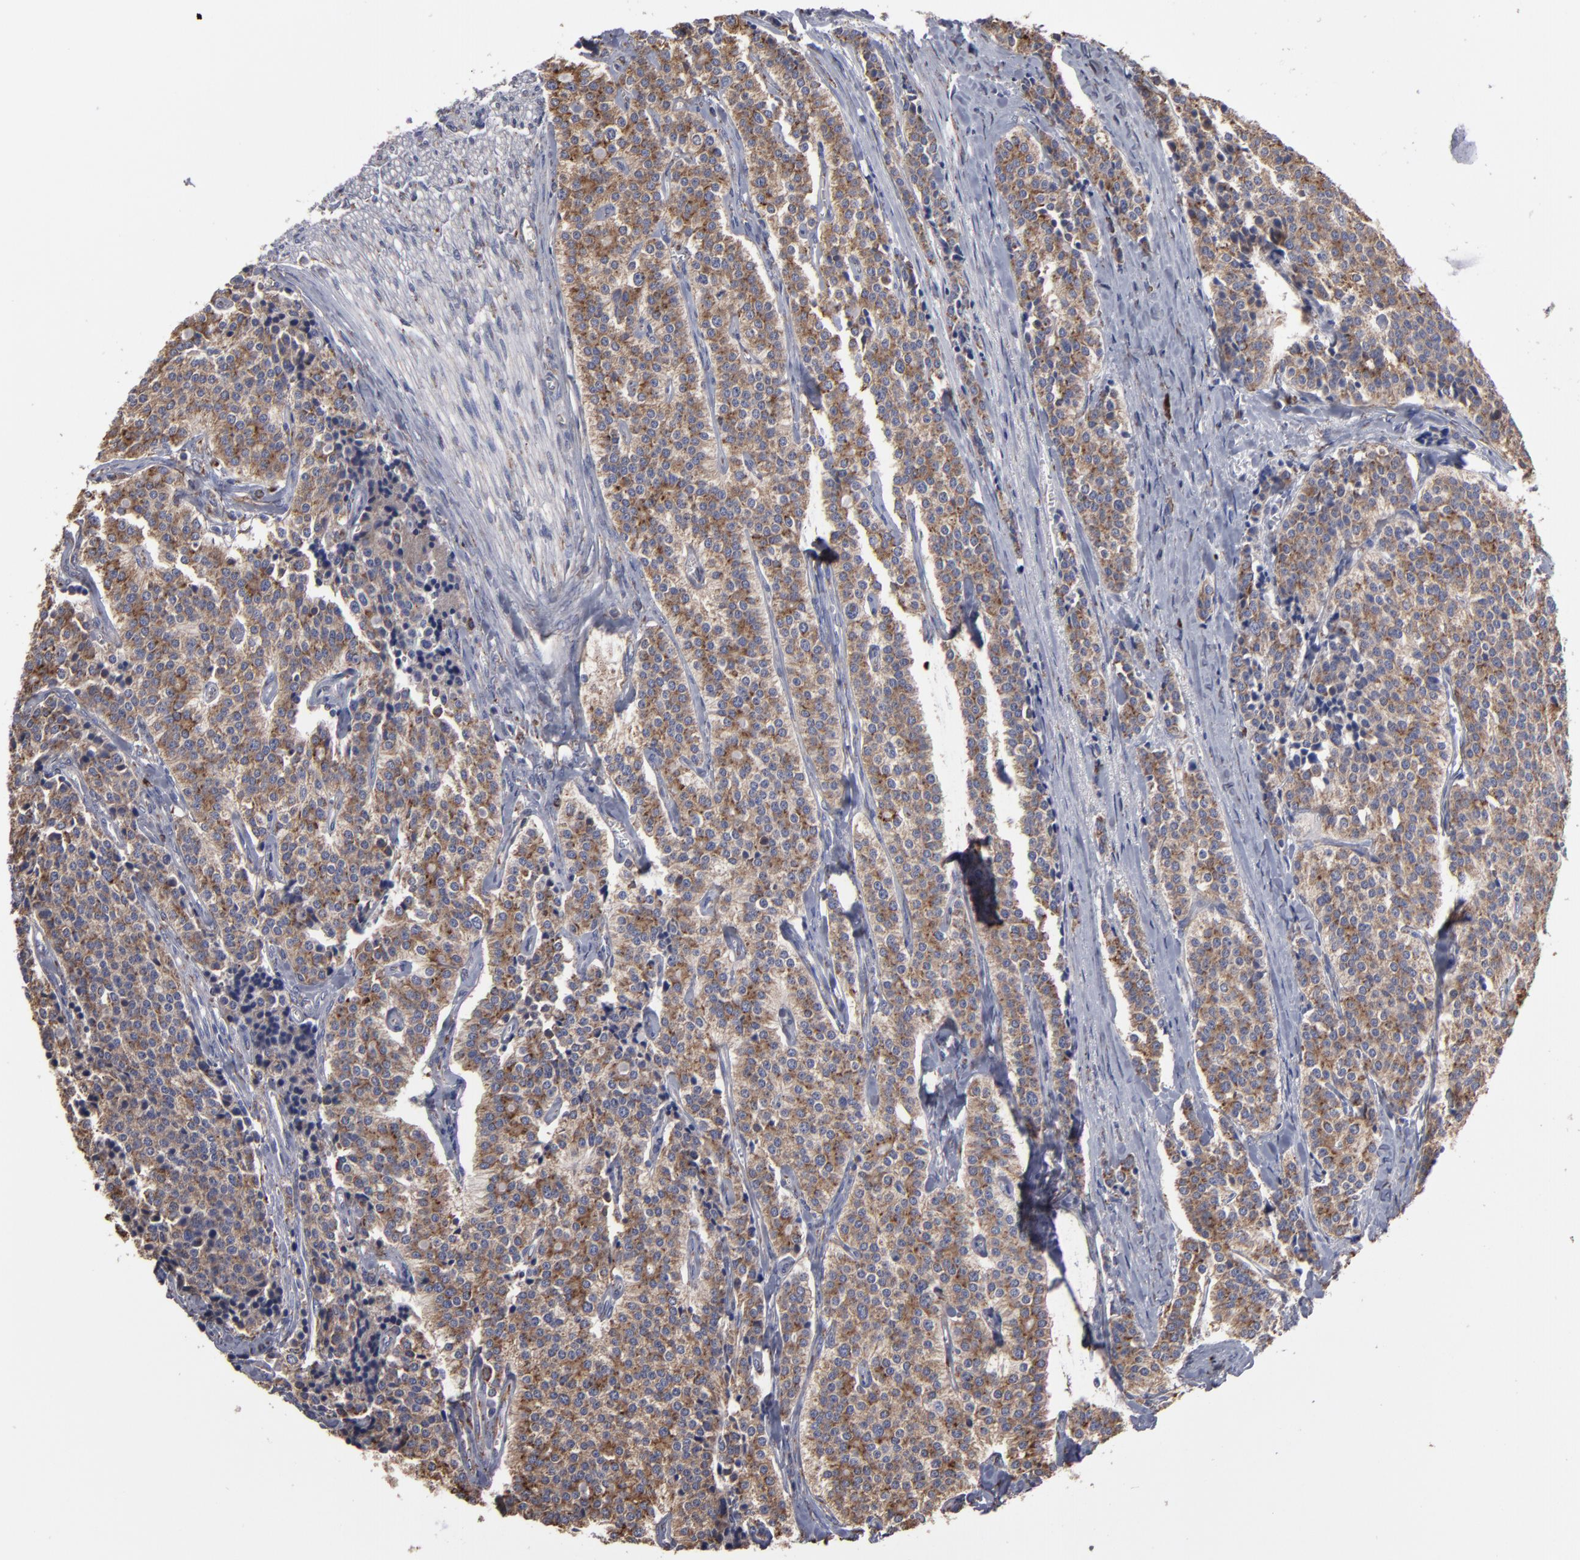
{"staining": {"intensity": "moderate", "quantity": ">75%", "location": "cytoplasmic/membranous"}, "tissue": "carcinoid", "cell_type": "Tumor cells", "image_type": "cancer", "snomed": [{"axis": "morphology", "description": "Carcinoid, malignant, NOS"}, {"axis": "topography", "description": "Small intestine"}], "caption": "About >75% of tumor cells in carcinoid (malignant) exhibit moderate cytoplasmic/membranous protein staining as visualized by brown immunohistochemical staining.", "gene": "SND1", "patient": {"sex": "male", "age": 63}}